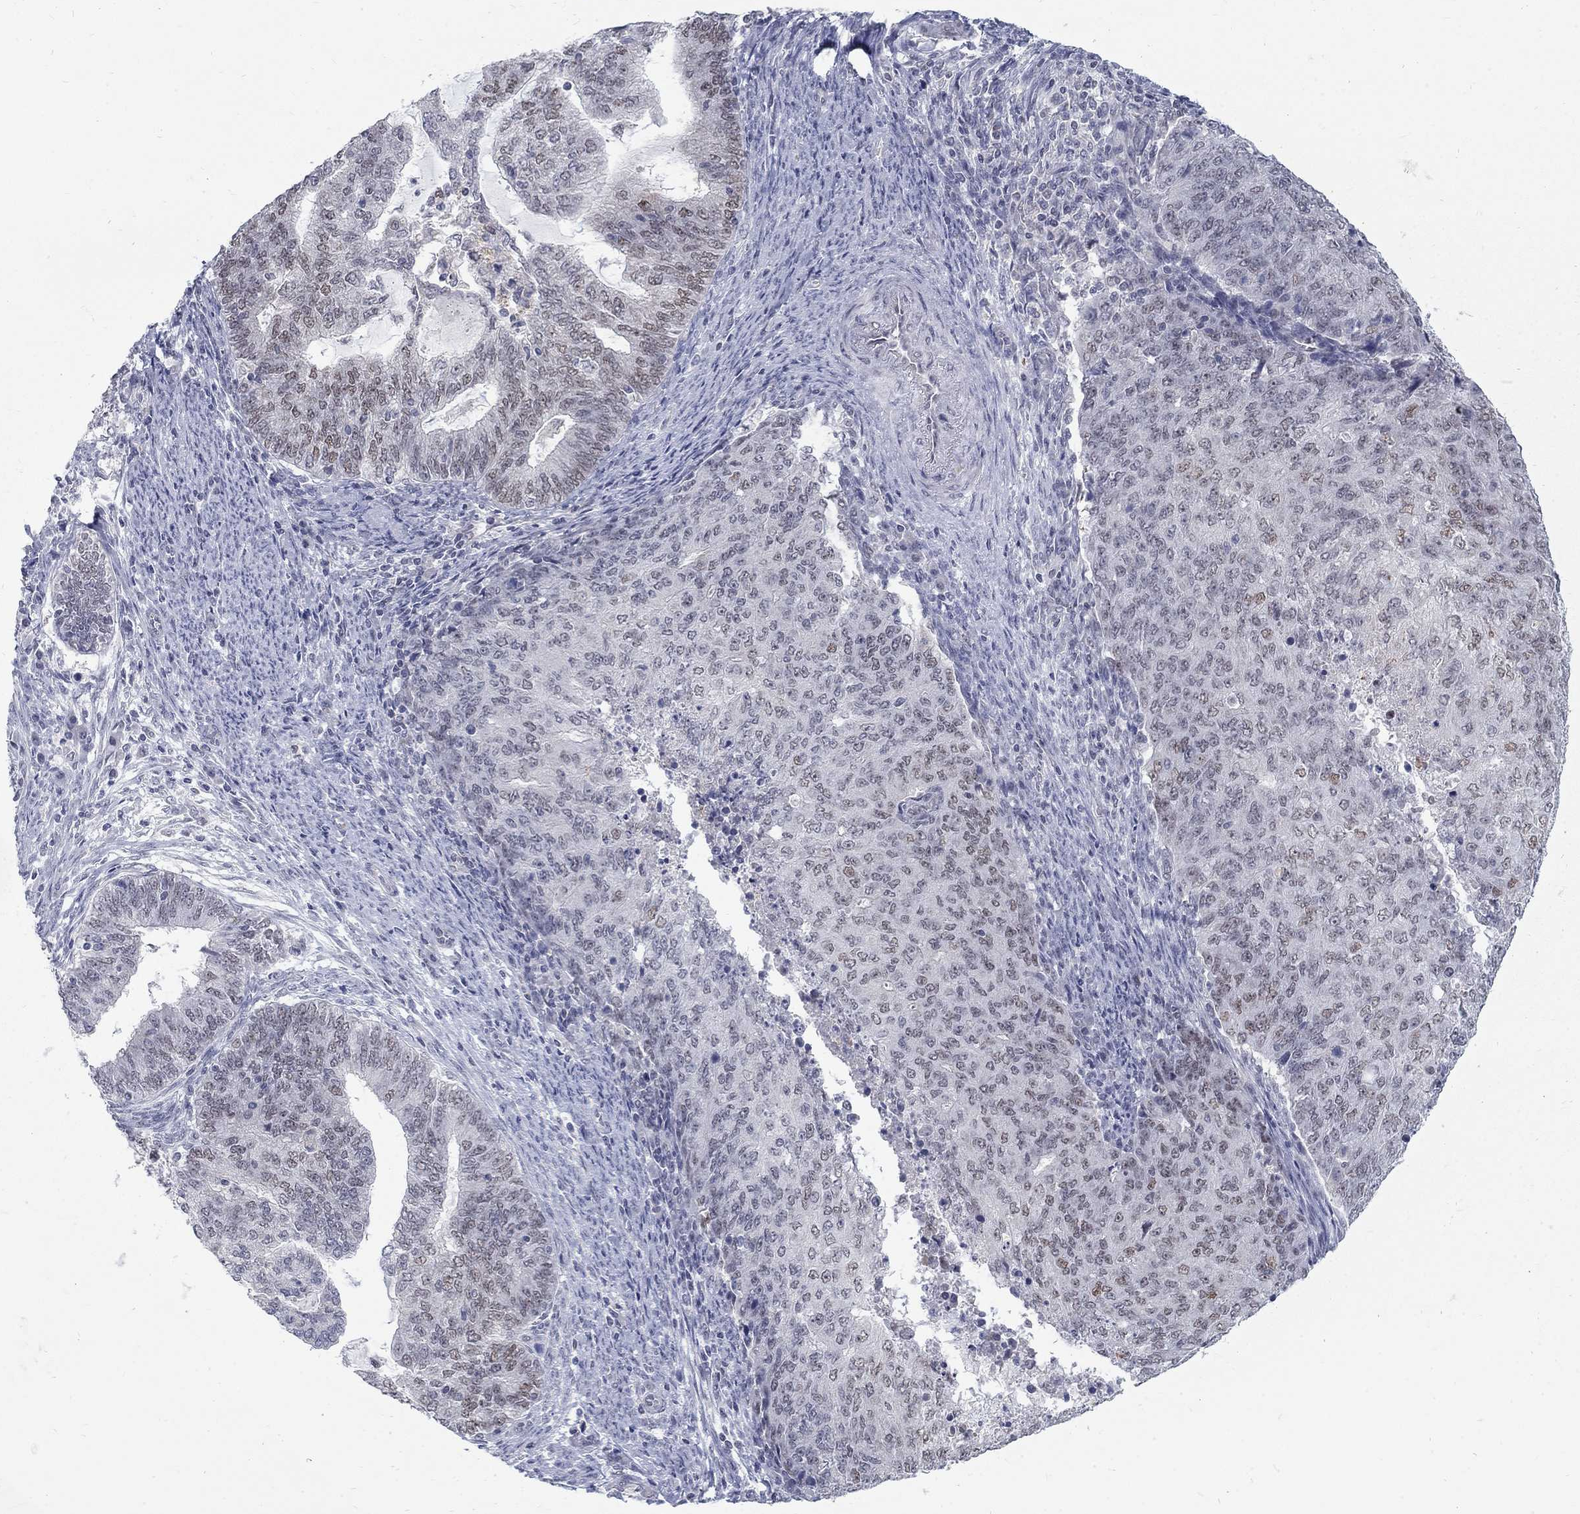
{"staining": {"intensity": "negative", "quantity": "none", "location": "none"}, "tissue": "endometrial cancer", "cell_type": "Tumor cells", "image_type": "cancer", "snomed": [{"axis": "morphology", "description": "Adenocarcinoma, NOS"}, {"axis": "topography", "description": "Endometrium"}], "caption": "IHC micrograph of endometrial adenocarcinoma stained for a protein (brown), which reveals no staining in tumor cells.", "gene": "GCFC2", "patient": {"sex": "female", "age": 82}}